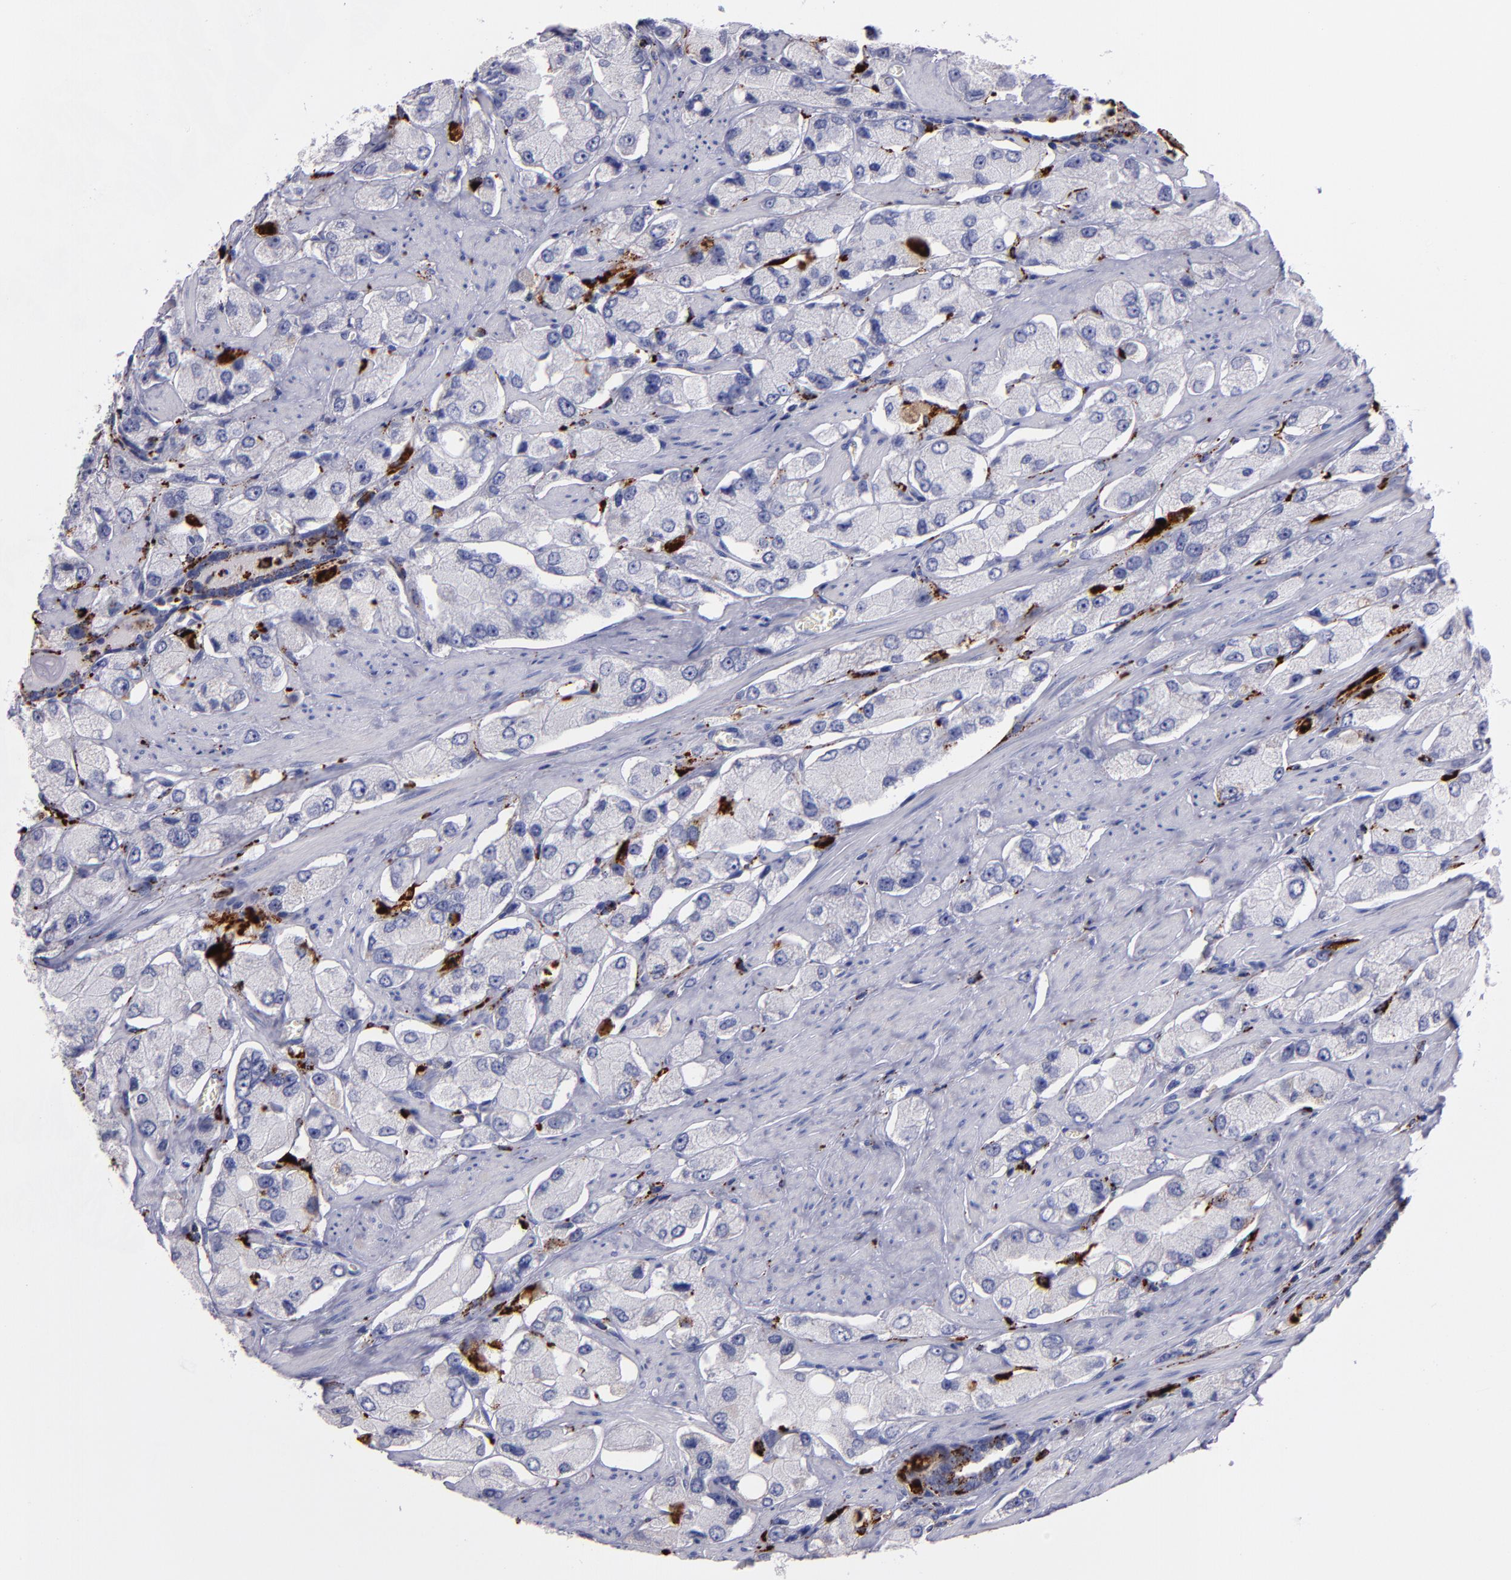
{"staining": {"intensity": "negative", "quantity": "none", "location": "none"}, "tissue": "prostate cancer", "cell_type": "Tumor cells", "image_type": "cancer", "snomed": [{"axis": "morphology", "description": "Adenocarcinoma, High grade"}, {"axis": "topography", "description": "Prostate"}], "caption": "Protein analysis of prostate cancer exhibits no significant expression in tumor cells. (Stains: DAB immunohistochemistry with hematoxylin counter stain, Microscopy: brightfield microscopy at high magnification).", "gene": "CTSS", "patient": {"sex": "male", "age": 58}}